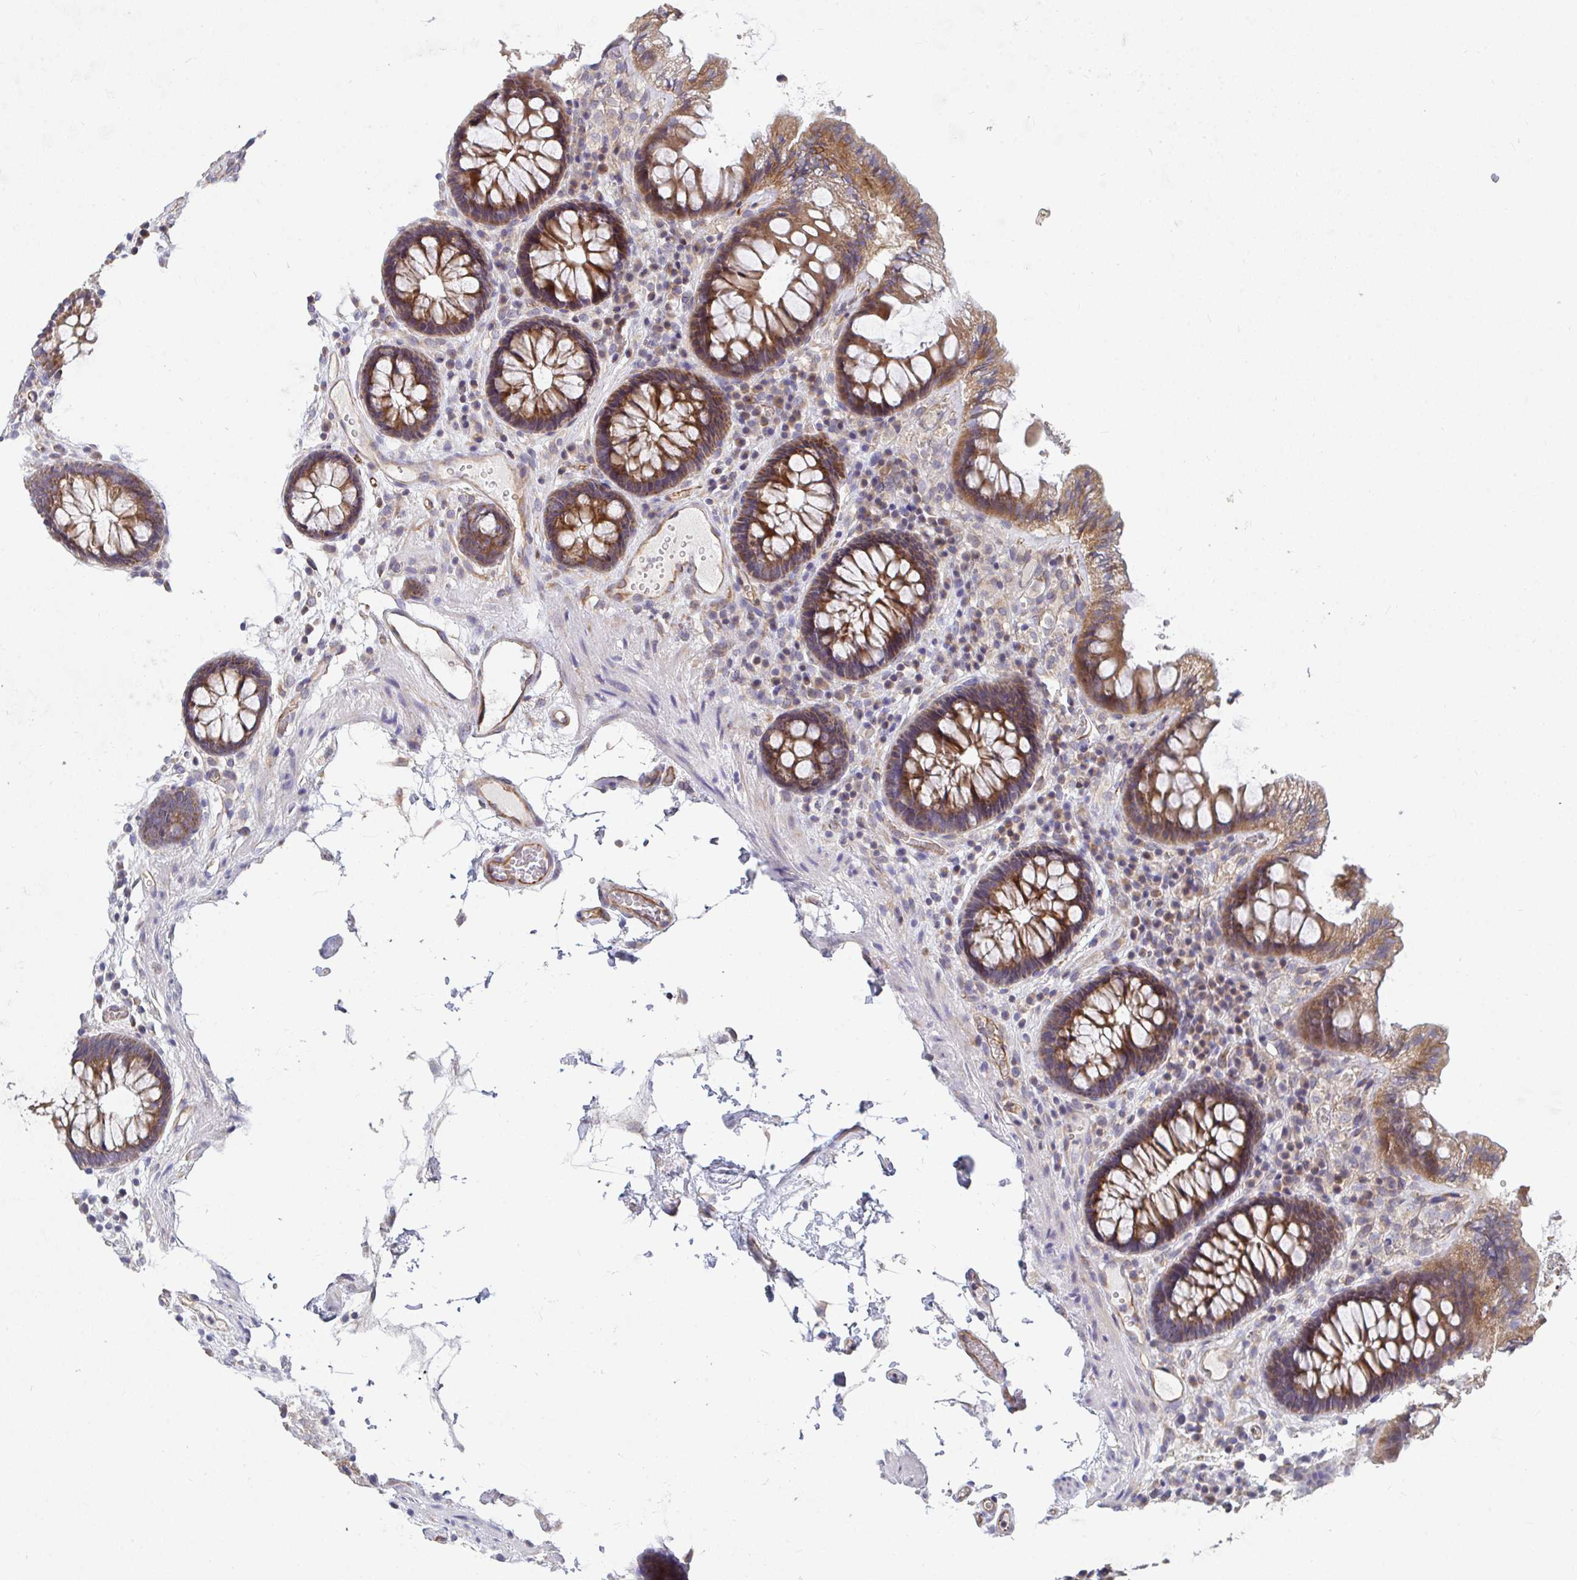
{"staining": {"intensity": "moderate", "quantity": ">75%", "location": "cytoplasmic/membranous"}, "tissue": "colon", "cell_type": "Endothelial cells", "image_type": "normal", "snomed": [{"axis": "morphology", "description": "Normal tissue, NOS"}, {"axis": "topography", "description": "Colon"}, {"axis": "topography", "description": "Peripheral nerve tissue"}], "caption": "Endothelial cells reveal medium levels of moderate cytoplasmic/membranous expression in about >75% of cells in unremarkable colon.", "gene": "EIF1AD", "patient": {"sex": "male", "age": 84}}